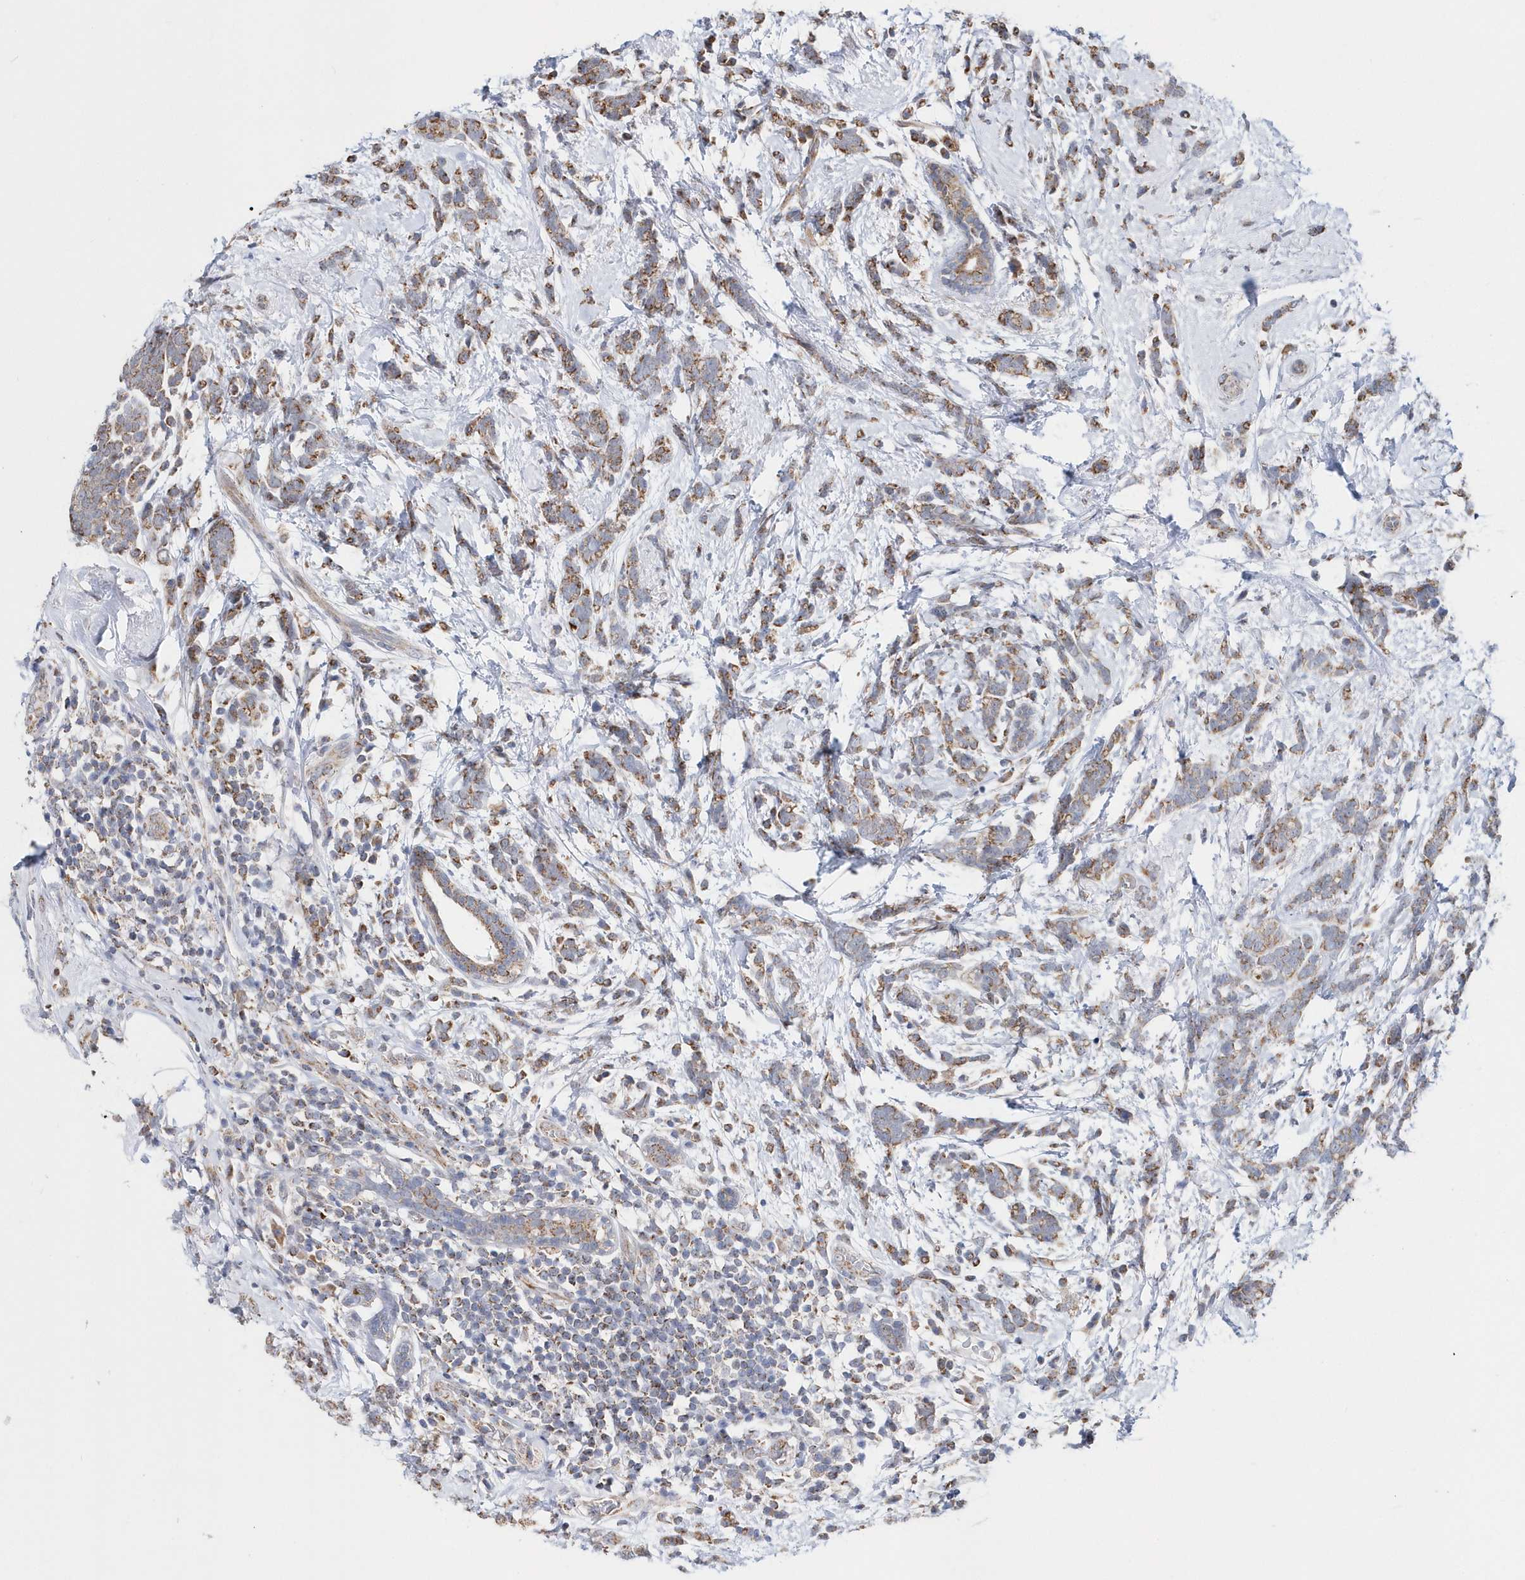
{"staining": {"intensity": "moderate", "quantity": ">75%", "location": "cytoplasmic/membranous"}, "tissue": "breast cancer", "cell_type": "Tumor cells", "image_type": "cancer", "snomed": [{"axis": "morphology", "description": "Lobular carcinoma"}, {"axis": "topography", "description": "Breast"}], "caption": "A histopathology image showing moderate cytoplasmic/membranous positivity in approximately >75% of tumor cells in breast lobular carcinoma, as visualized by brown immunohistochemical staining.", "gene": "SPATA5", "patient": {"sex": "female", "age": 58}}